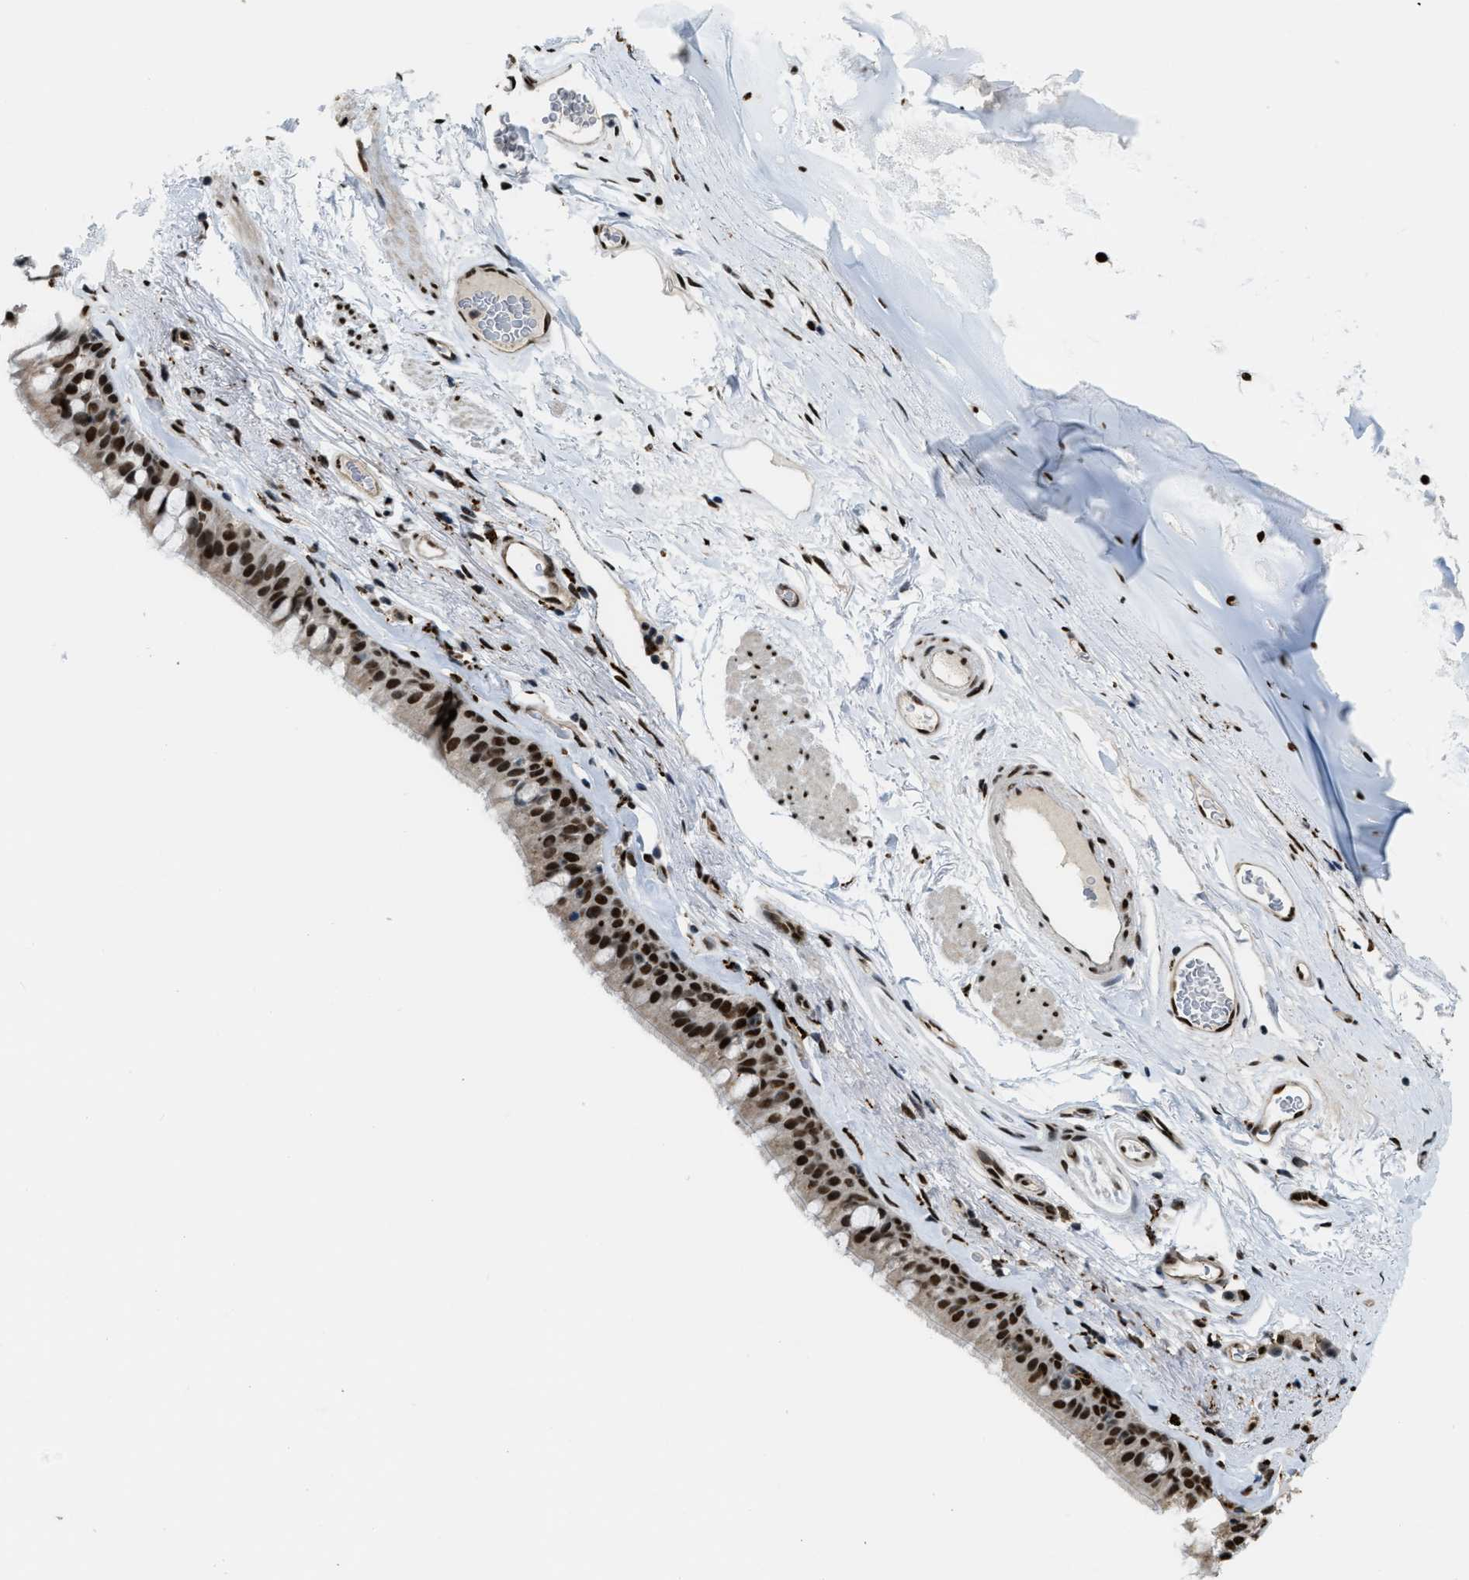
{"staining": {"intensity": "strong", "quantity": ">75%", "location": "nuclear"}, "tissue": "bronchus", "cell_type": "Respiratory epithelial cells", "image_type": "normal", "snomed": [{"axis": "morphology", "description": "Normal tissue, NOS"}, {"axis": "topography", "description": "Cartilage tissue"}, {"axis": "topography", "description": "Bronchus"}], "caption": "Immunohistochemistry (IHC) photomicrograph of normal human bronchus stained for a protein (brown), which displays high levels of strong nuclear positivity in approximately >75% of respiratory epithelial cells.", "gene": "NUMA1", "patient": {"sex": "female", "age": 53}}